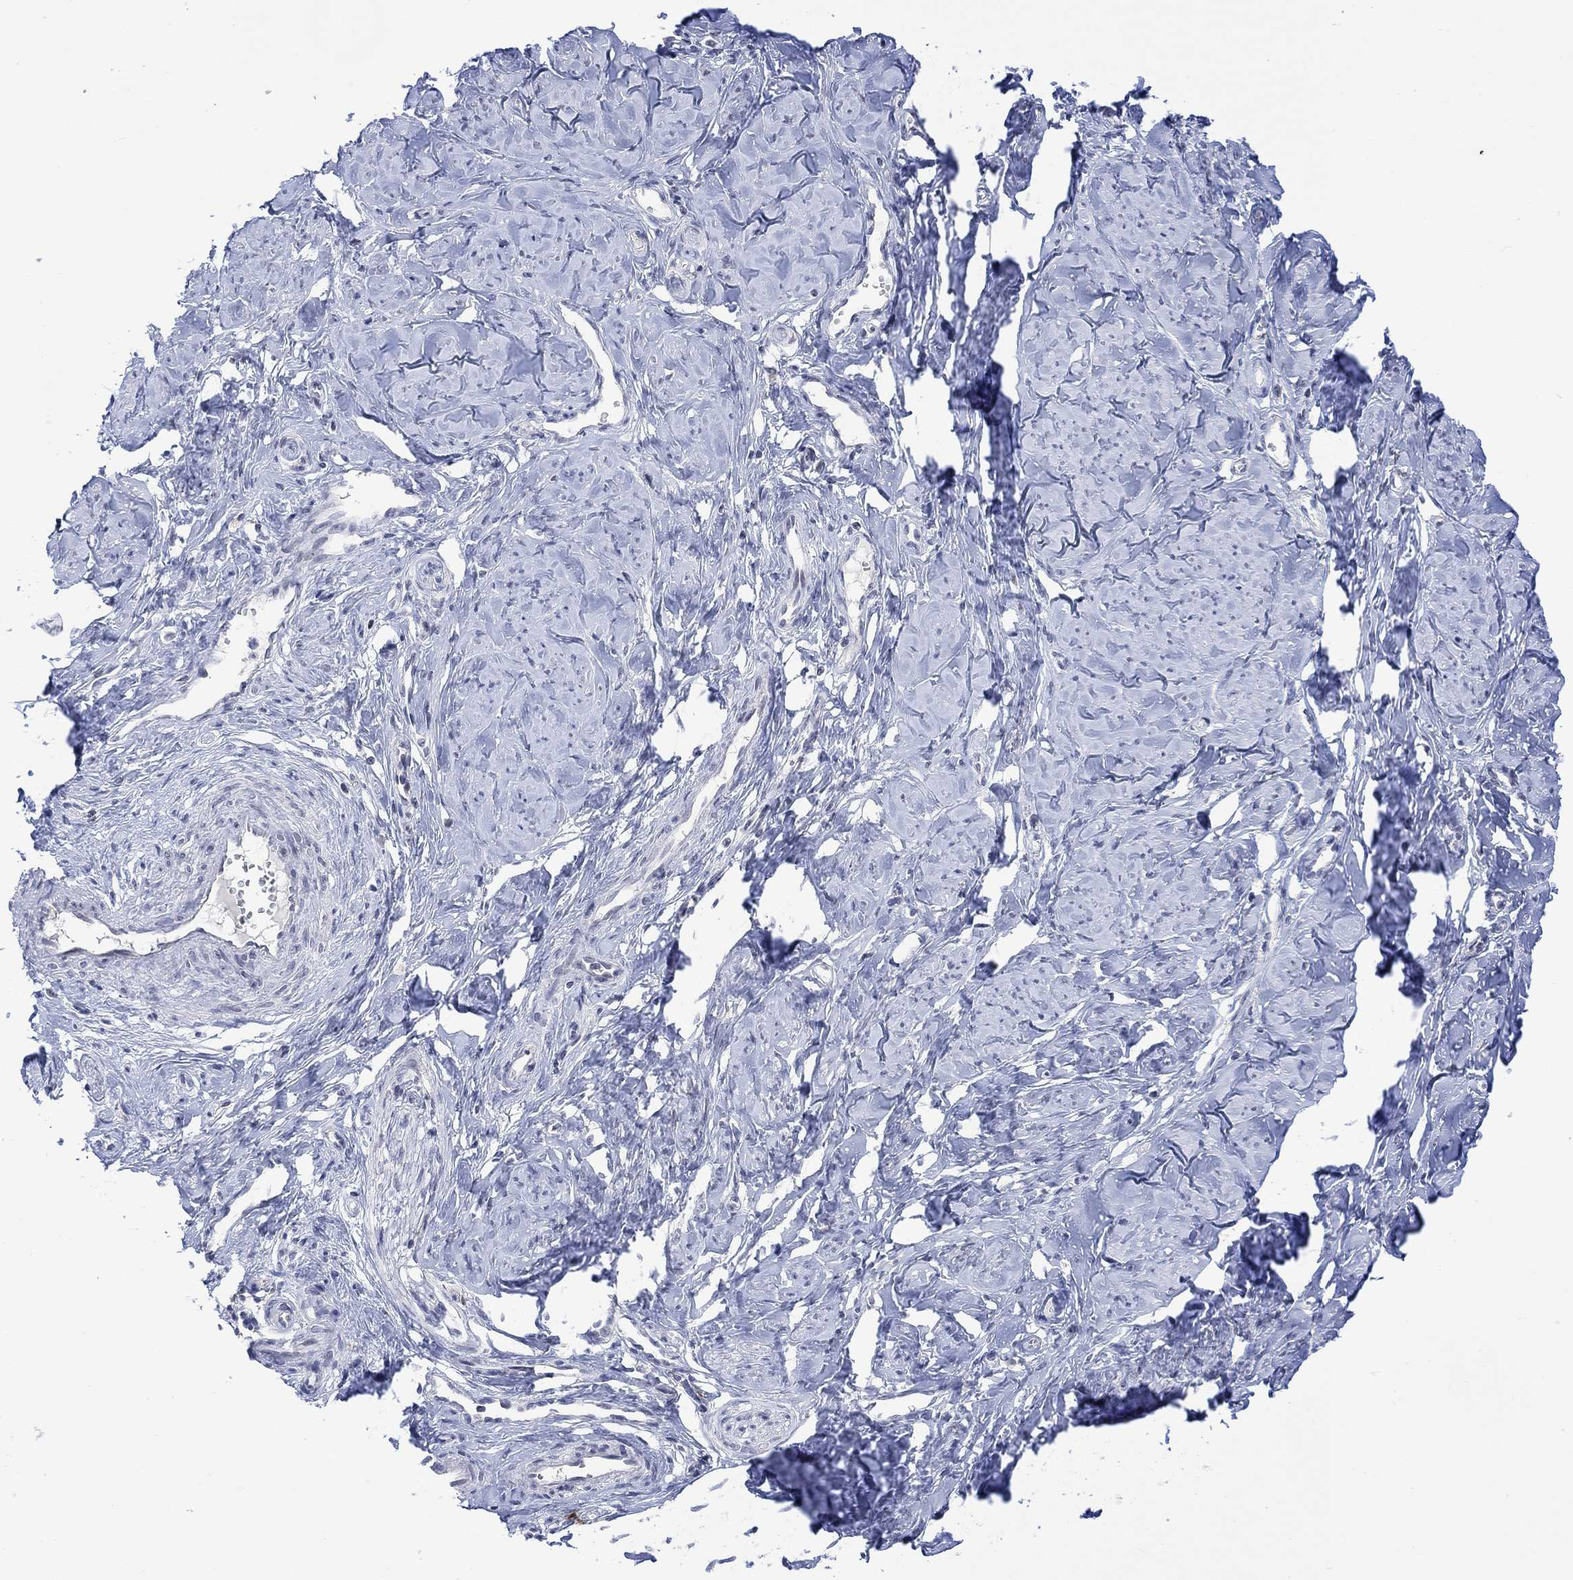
{"staining": {"intensity": "negative", "quantity": "none", "location": "none"}, "tissue": "smooth muscle", "cell_type": "Smooth muscle cells", "image_type": "normal", "snomed": [{"axis": "morphology", "description": "Normal tissue, NOS"}, {"axis": "topography", "description": "Smooth muscle"}], "caption": "Immunohistochemistry (IHC) of unremarkable smooth muscle reveals no staining in smooth muscle cells.", "gene": "DCX", "patient": {"sex": "female", "age": 48}}